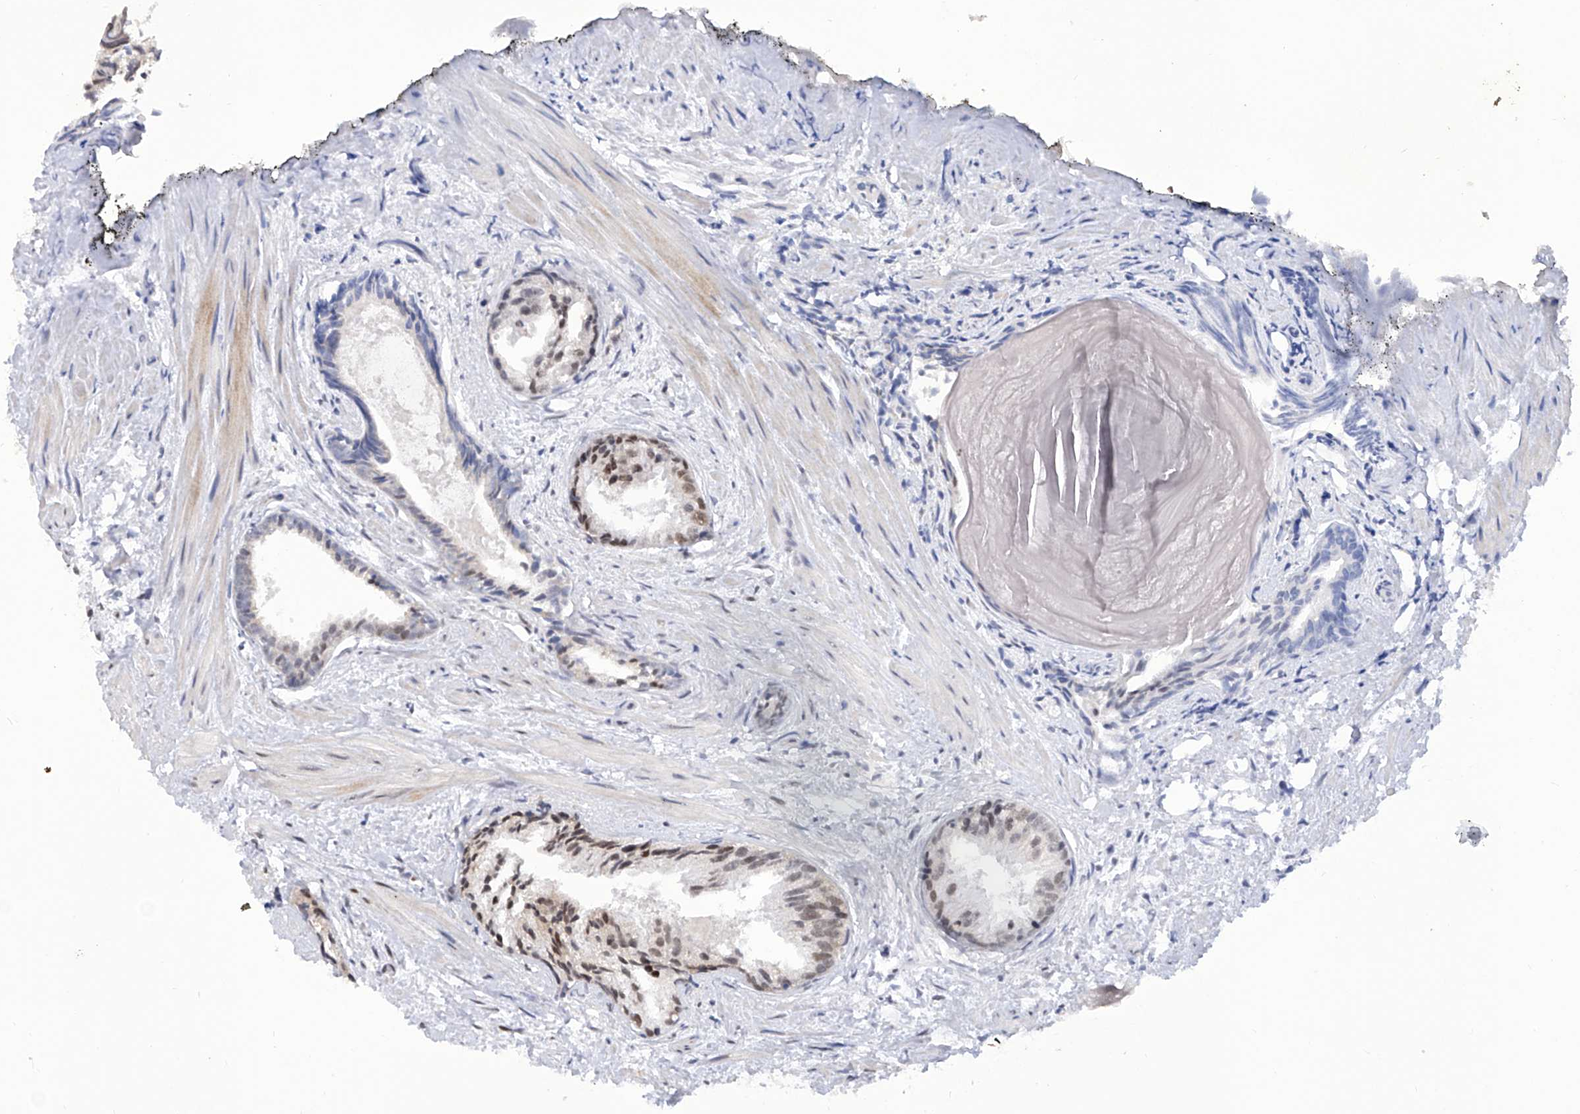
{"staining": {"intensity": "moderate", "quantity": "<25%", "location": "nuclear"}, "tissue": "prostate cancer", "cell_type": "Tumor cells", "image_type": "cancer", "snomed": [{"axis": "morphology", "description": "Adenocarcinoma, Low grade"}, {"axis": "topography", "description": "Prostate"}], "caption": "Low-grade adenocarcinoma (prostate) stained with immunohistochemistry (IHC) demonstrates moderate nuclear positivity in about <25% of tumor cells.", "gene": "RAD54L", "patient": {"sex": "male", "age": 88}}